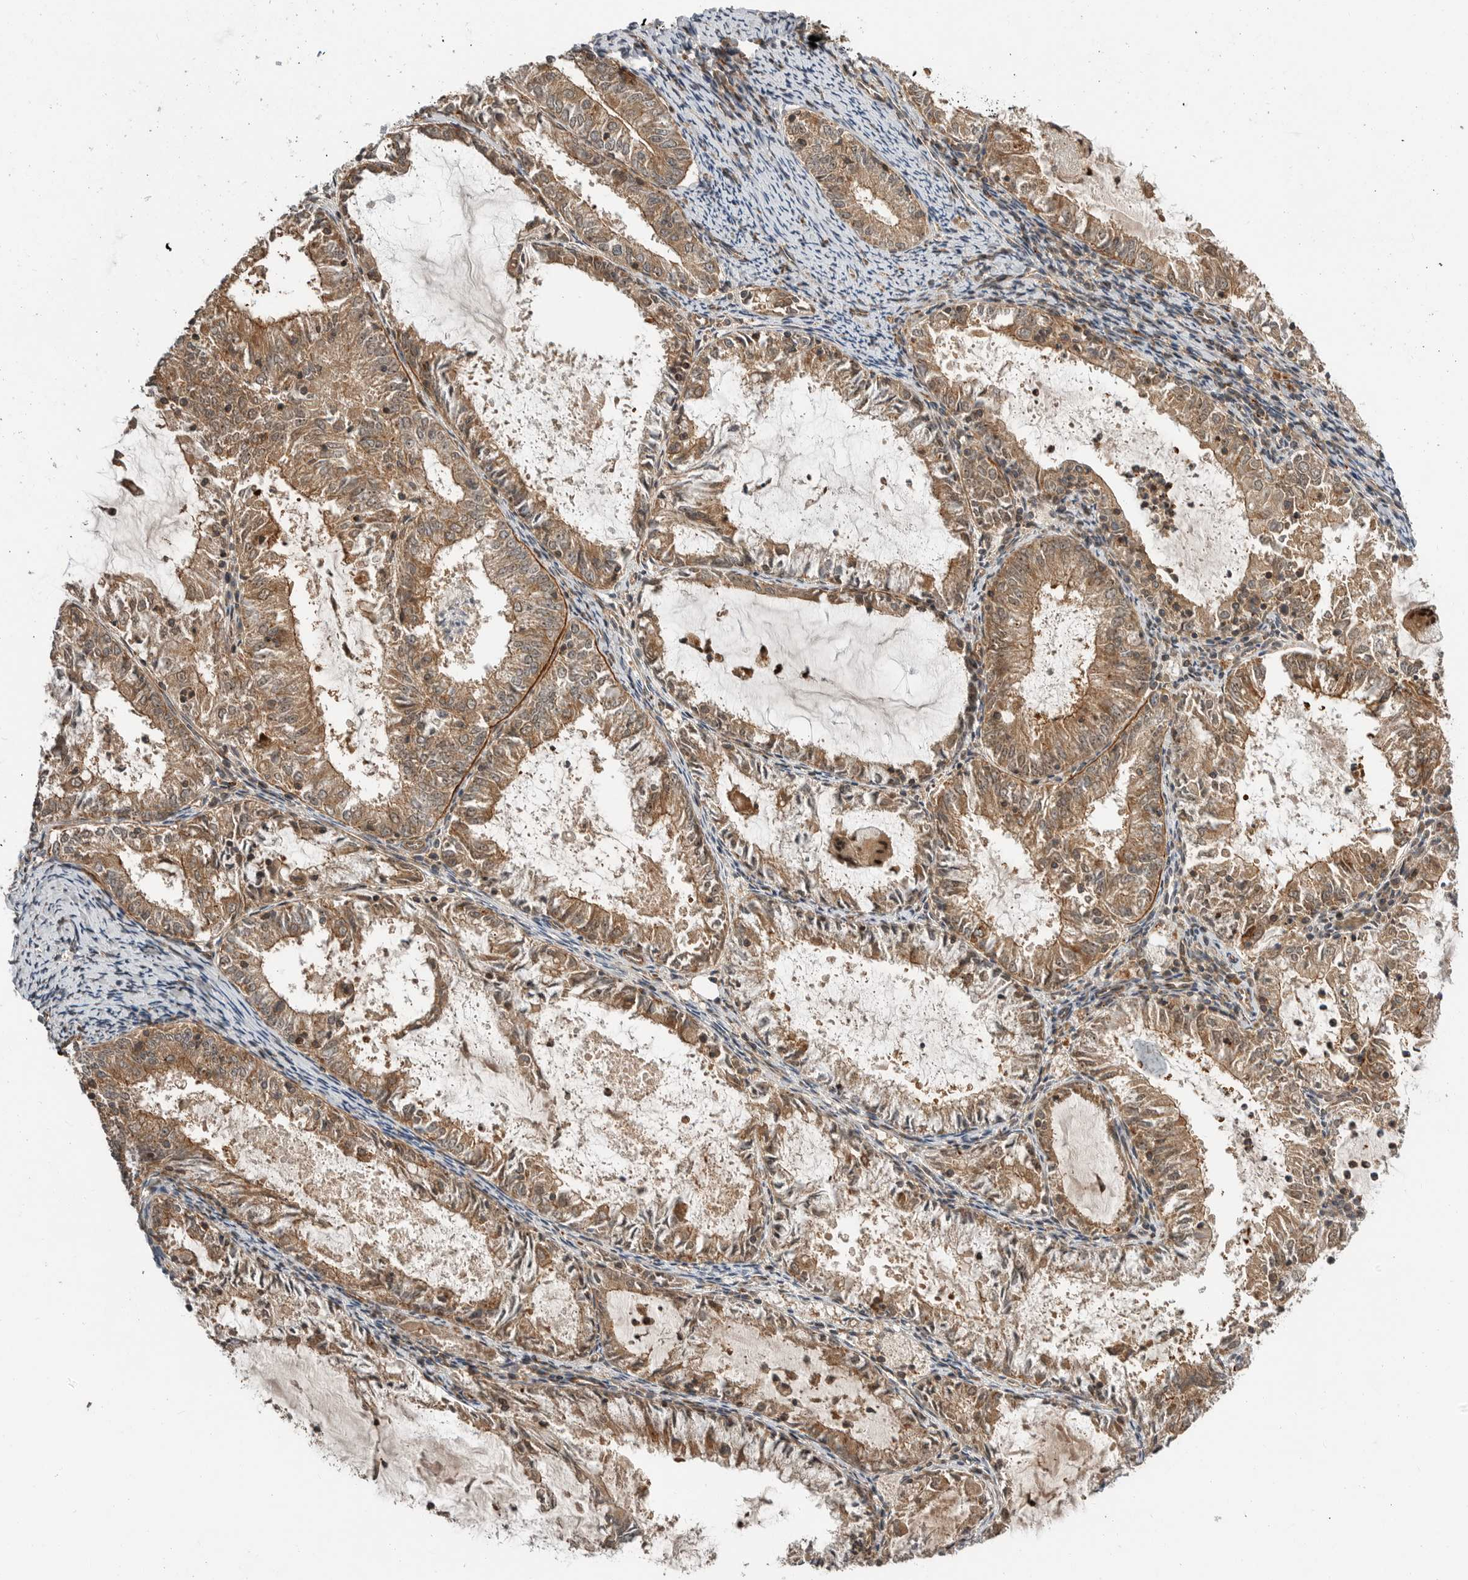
{"staining": {"intensity": "moderate", "quantity": ">75%", "location": "cytoplasmic/membranous,nuclear"}, "tissue": "endometrial cancer", "cell_type": "Tumor cells", "image_type": "cancer", "snomed": [{"axis": "morphology", "description": "Adenocarcinoma, NOS"}, {"axis": "topography", "description": "Endometrium"}], "caption": "Immunohistochemical staining of endometrial adenocarcinoma reveals medium levels of moderate cytoplasmic/membranous and nuclear protein expression in about >75% of tumor cells.", "gene": "STRAP", "patient": {"sex": "female", "age": 57}}